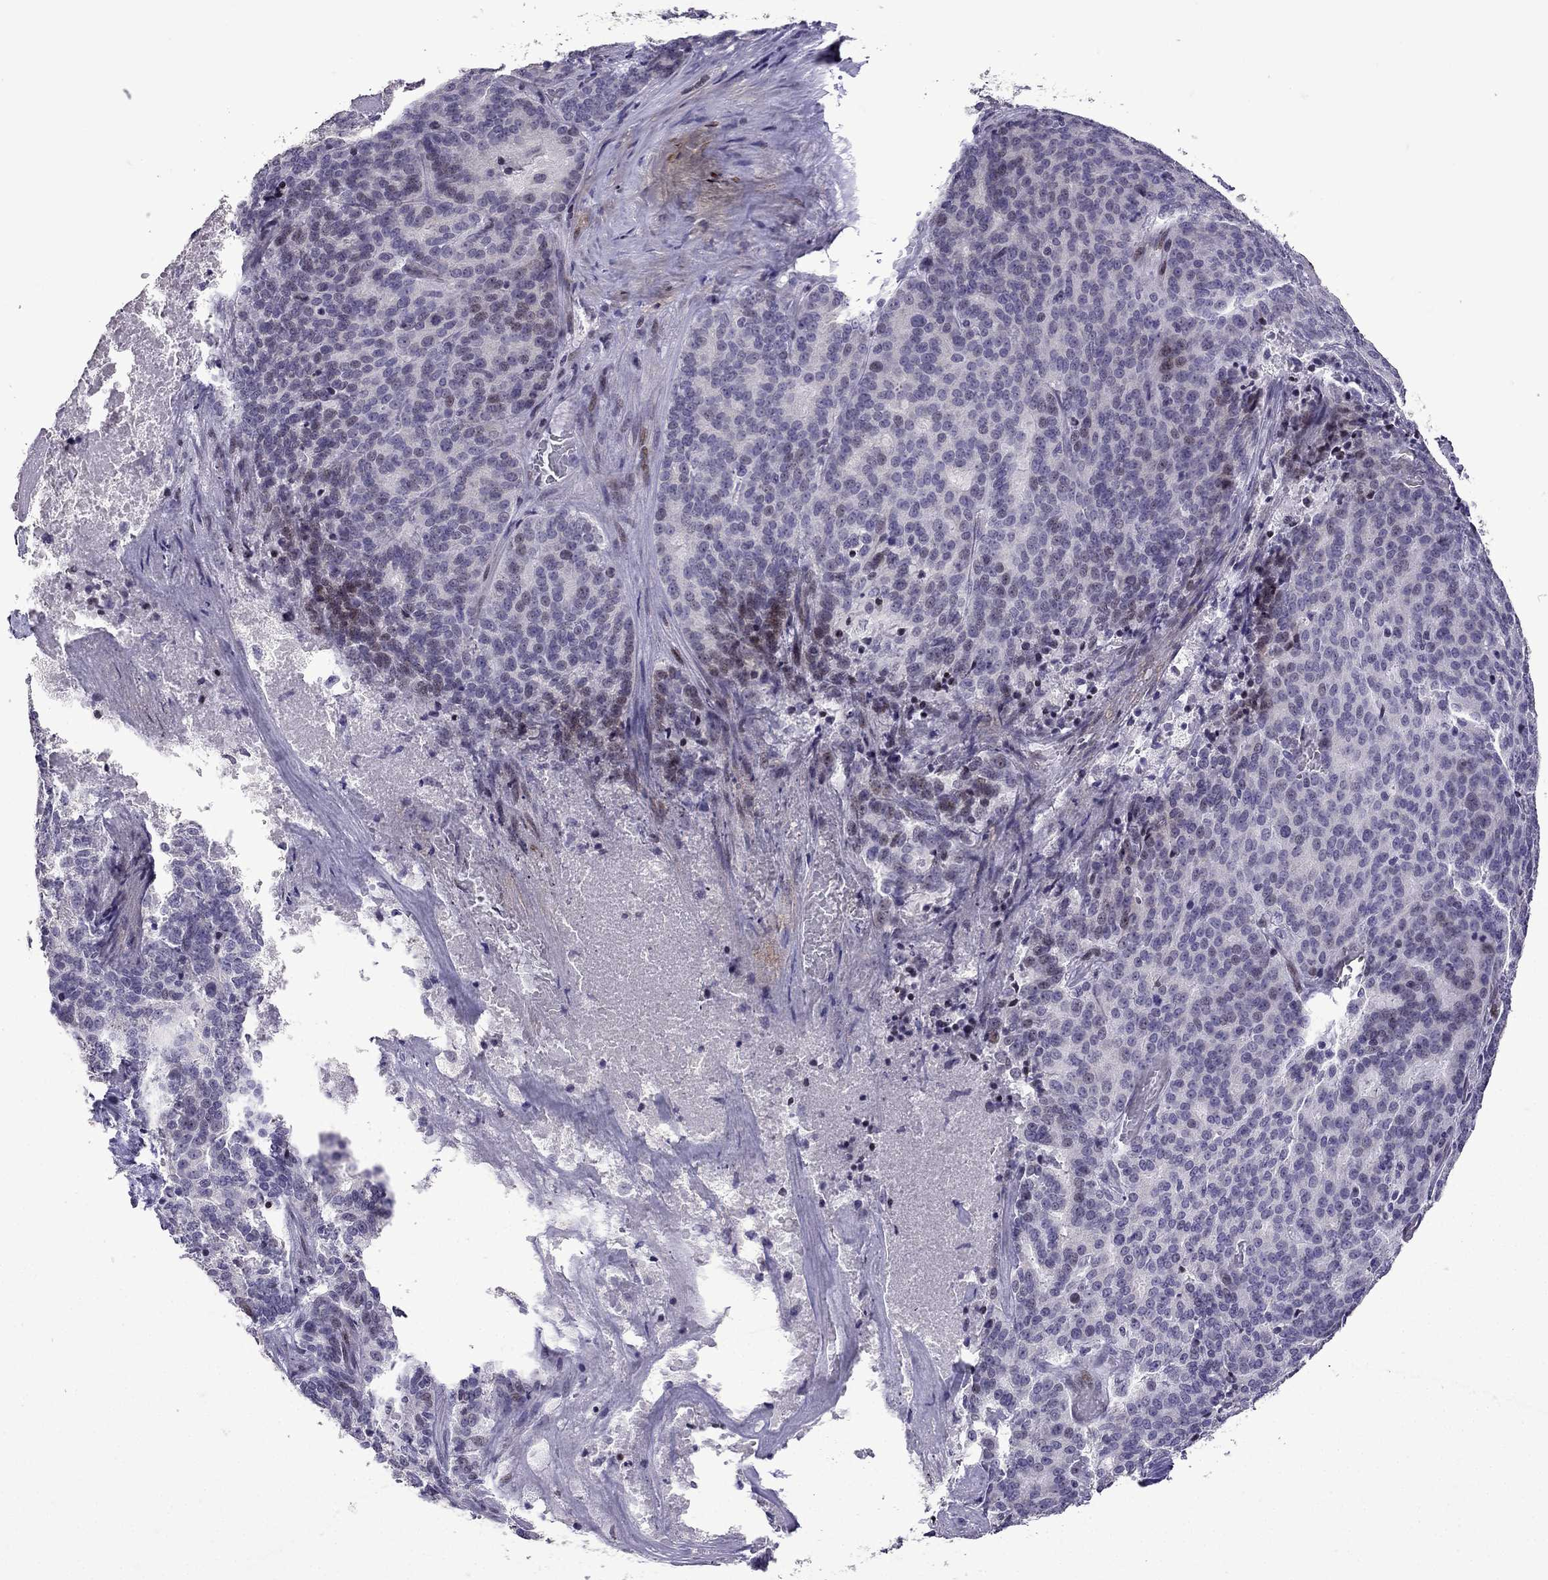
{"staining": {"intensity": "negative", "quantity": "none", "location": "none"}, "tissue": "liver cancer", "cell_type": "Tumor cells", "image_type": "cancer", "snomed": [{"axis": "morphology", "description": "Cholangiocarcinoma"}, {"axis": "topography", "description": "Liver"}], "caption": "The histopathology image exhibits no staining of tumor cells in liver cancer. (Immunohistochemistry, brightfield microscopy, high magnification).", "gene": "TTN", "patient": {"sex": "female", "age": 47}}